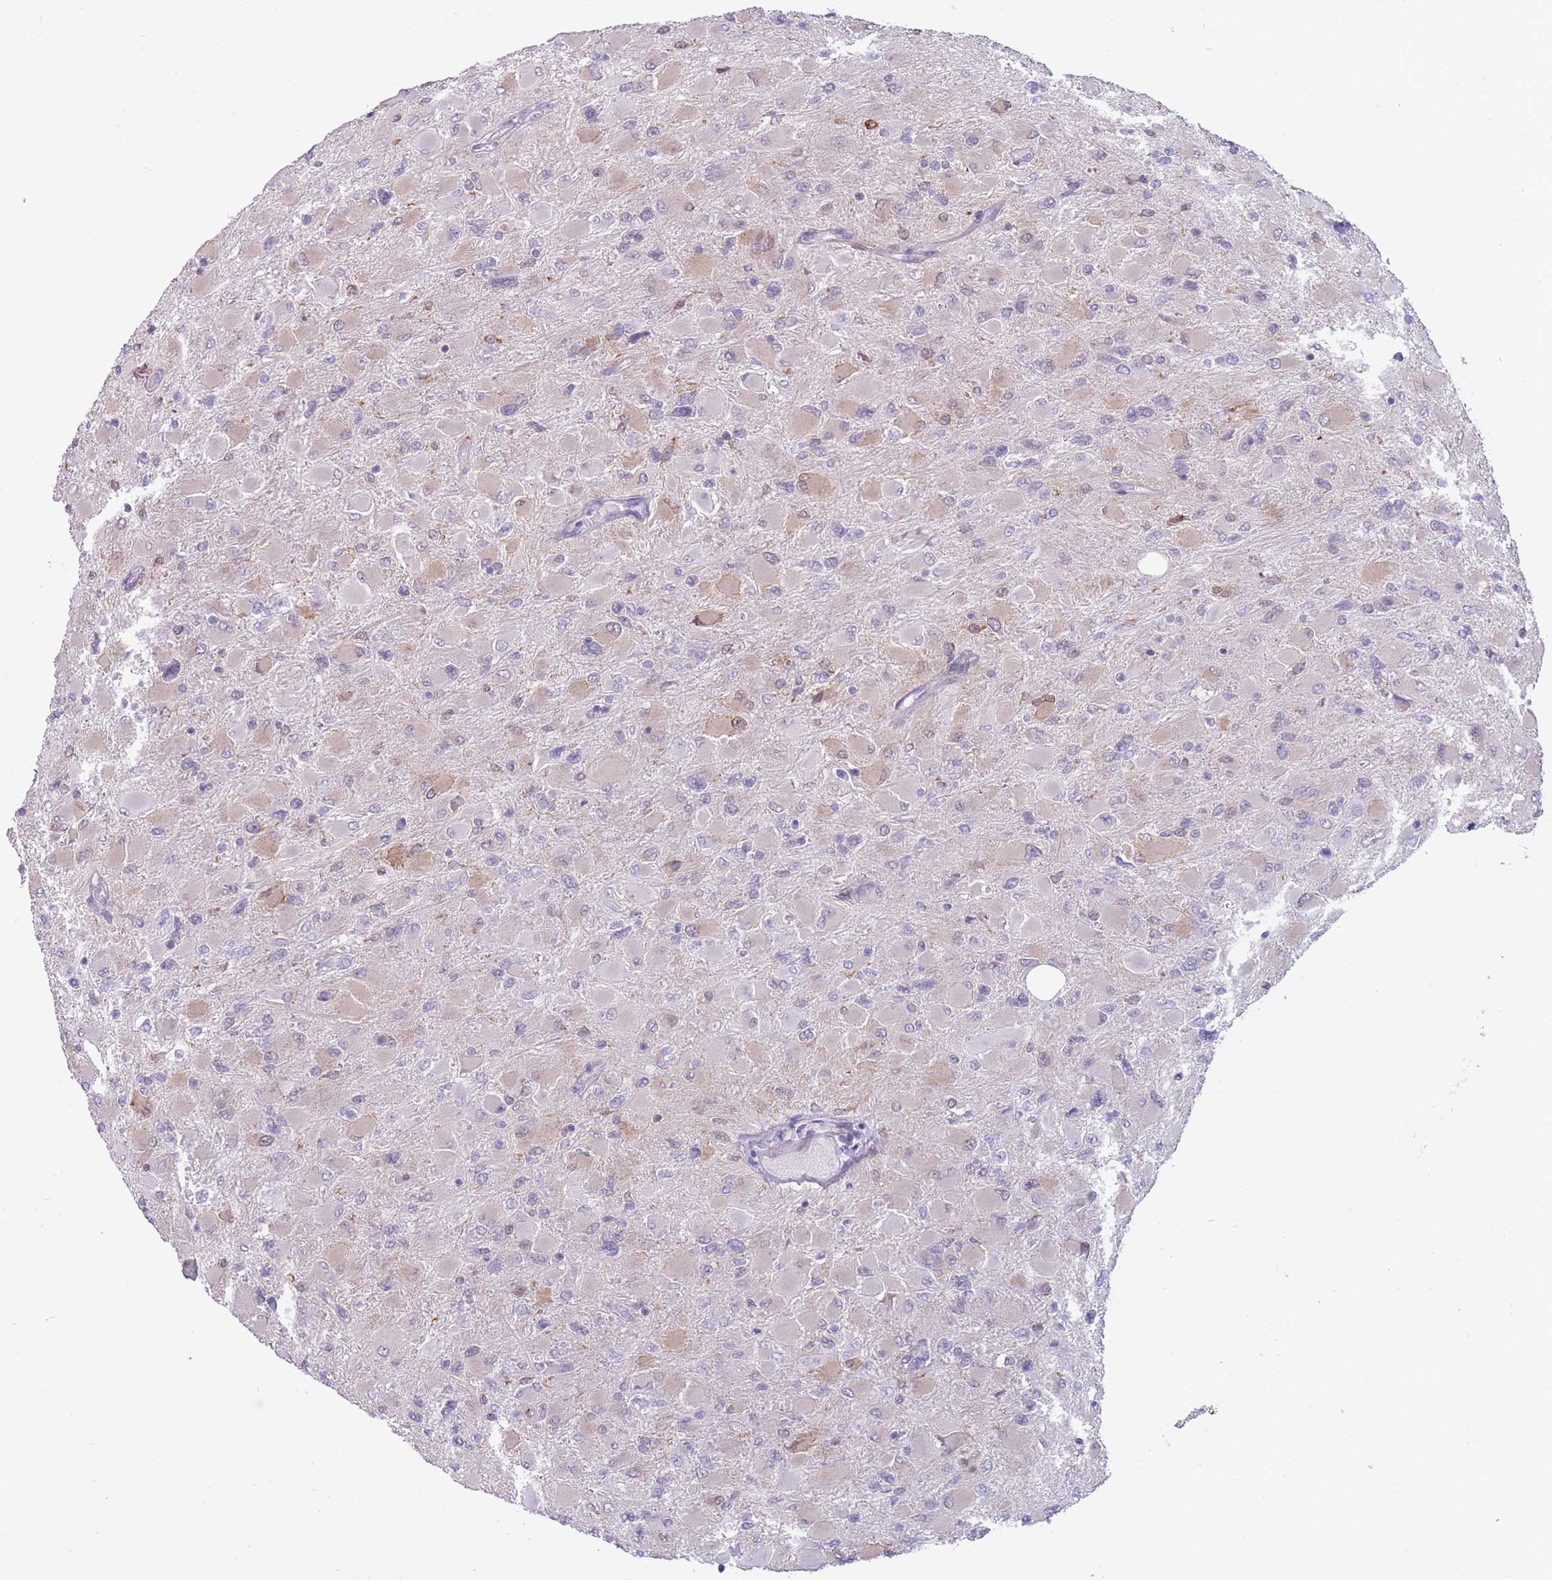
{"staining": {"intensity": "negative", "quantity": "none", "location": "none"}, "tissue": "glioma", "cell_type": "Tumor cells", "image_type": "cancer", "snomed": [{"axis": "morphology", "description": "Glioma, malignant, High grade"}, {"axis": "topography", "description": "Cerebral cortex"}], "caption": "A histopathology image of human high-grade glioma (malignant) is negative for staining in tumor cells.", "gene": "TMEM121", "patient": {"sex": "female", "age": 36}}